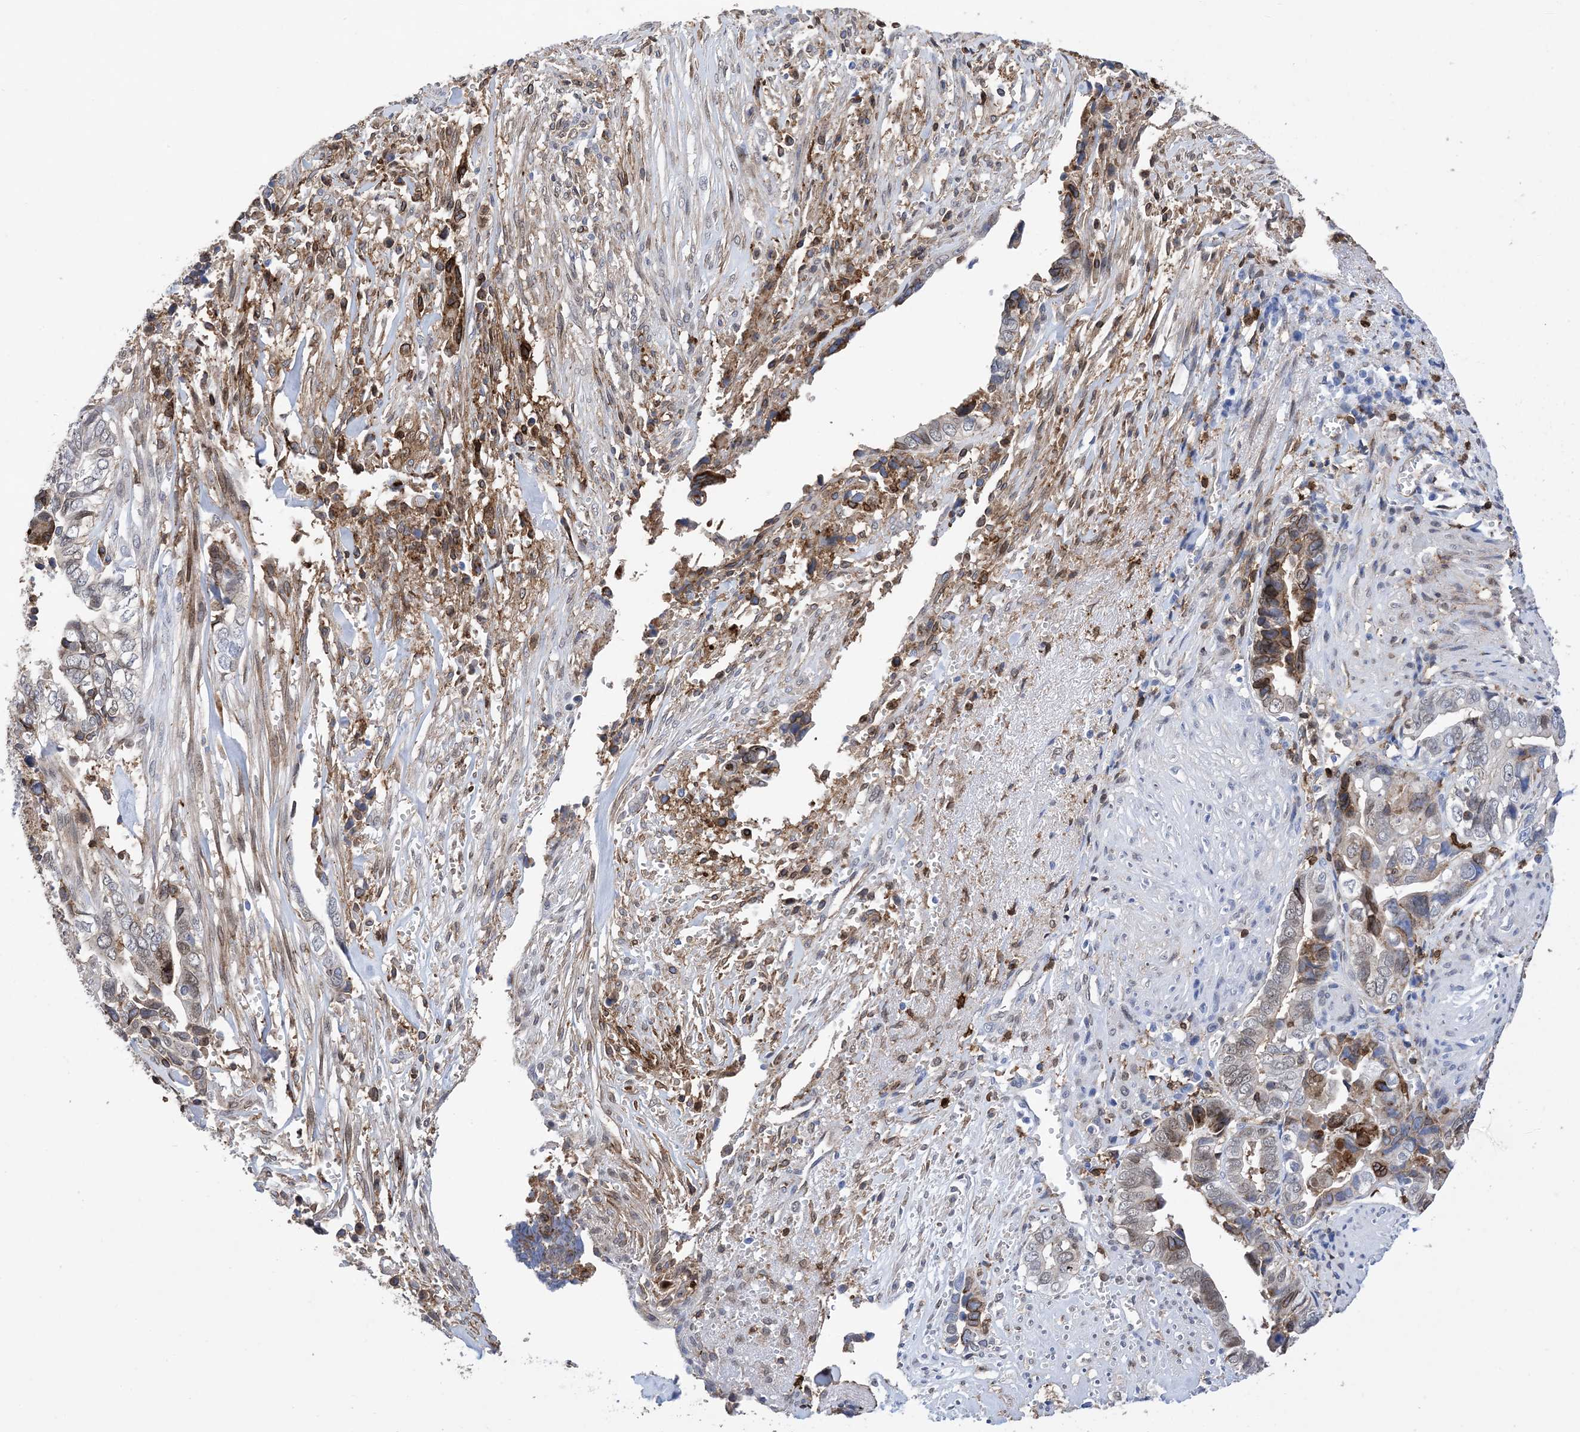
{"staining": {"intensity": "moderate", "quantity": "25%-75%", "location": "cytoplasmic/membranous,nuclear"}, "tissue": "liver cancer", "cell_type": "Tumor cells", "image_type": "cancer", "snomed": [{"axis": "morphology", "description": "Cholangiocarcinoma"}, {"axis": "topography", "description": "Liver"}], "caption": "Immunohistochemistry of liver cholangiocarcinoma displays medium levels of moderate cytoplasmic/membranous and nuclear positivity in about 25%-75% of tumor cells.", "gene": "ANXA1", "patient": {"sex": "female", "age": 79}}